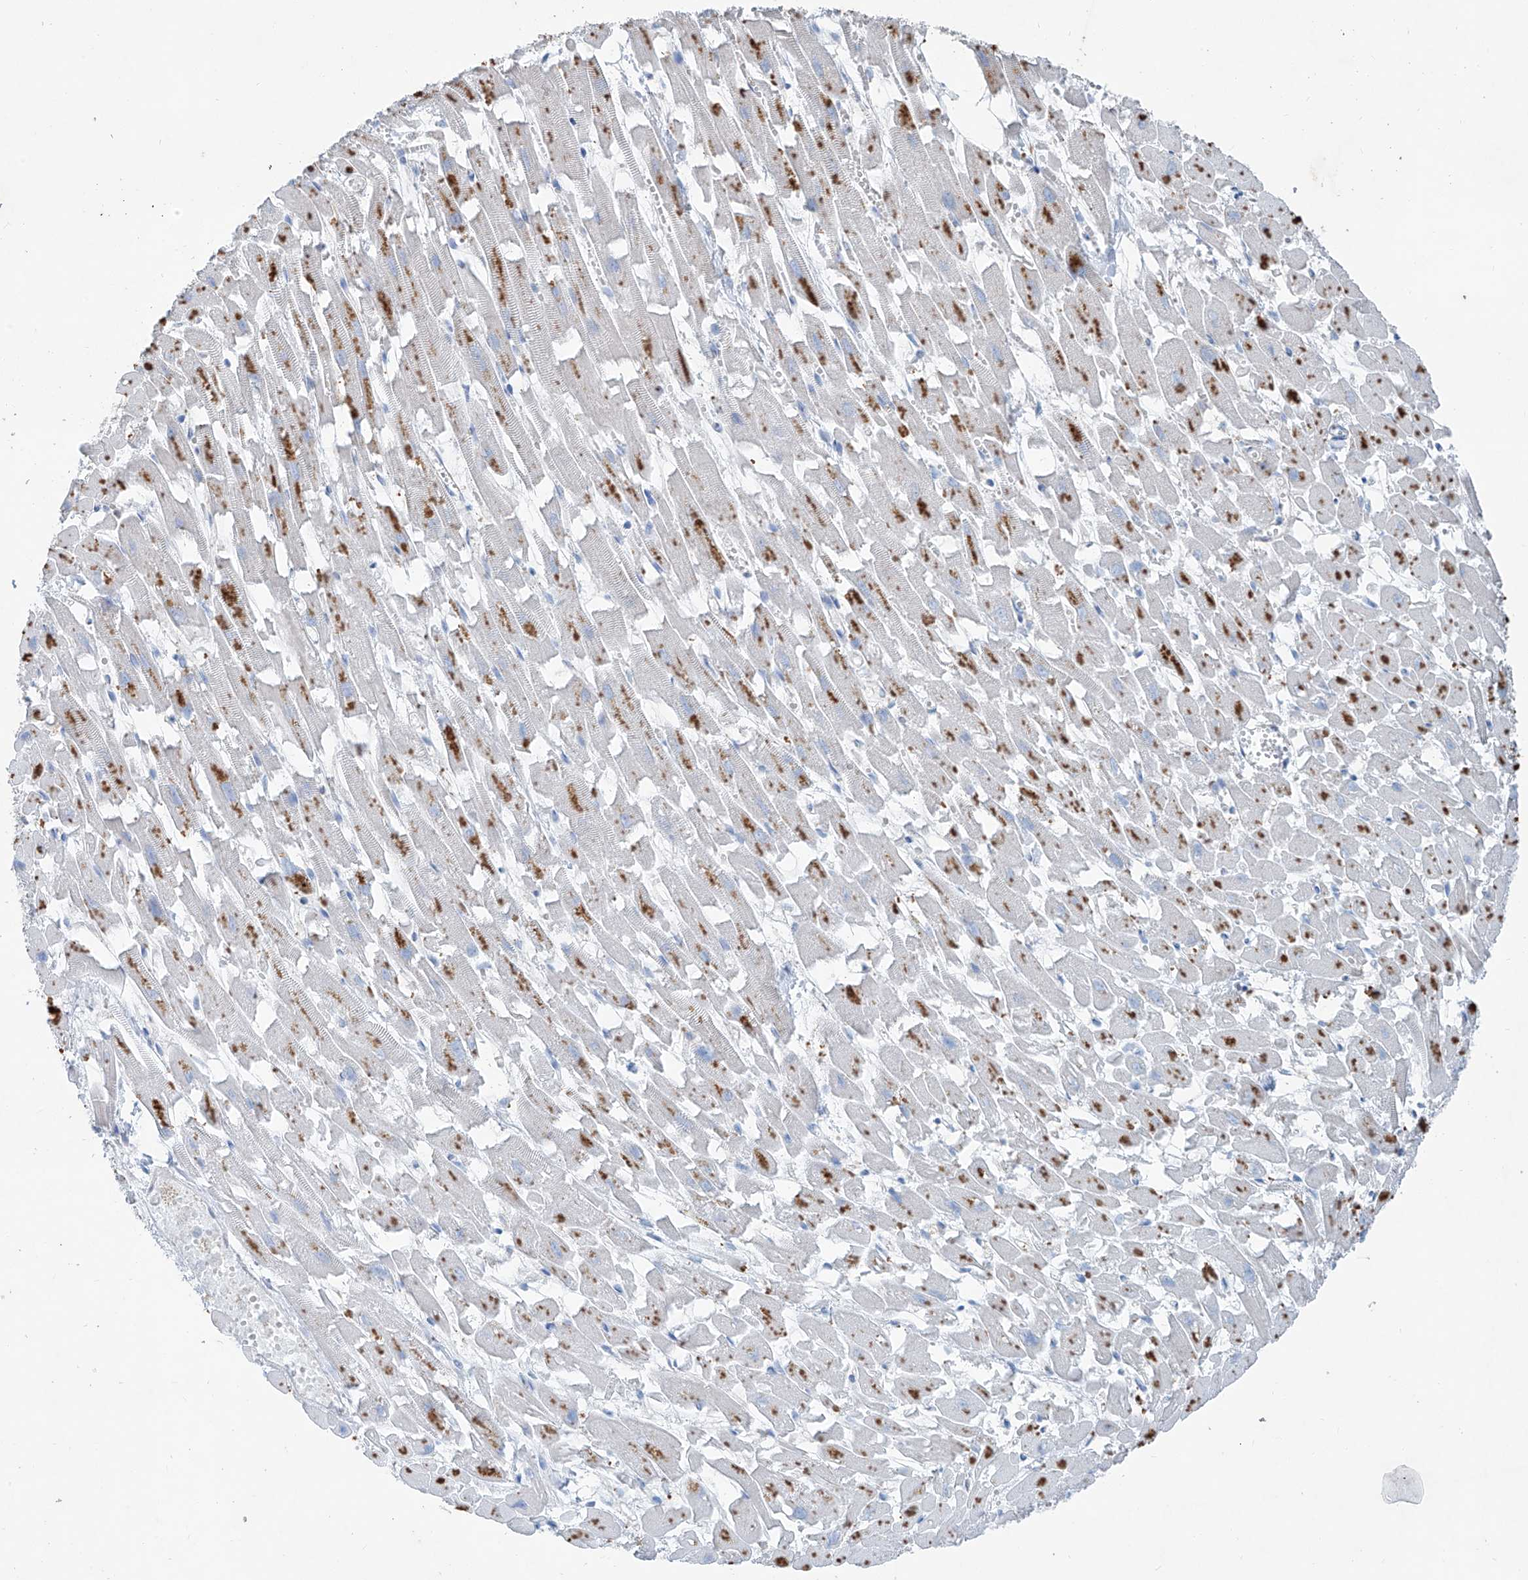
{"staining": {"intensity": "weak", "quantity": "25%-75%", "location": "cytoplasmic/membranous"}, "tissue": "heart muscle", "cell_type": "Cardiomyocytes", "image_type": "normal", "snomed": [{"axis": "morphology", "description": "Normal tissue, NOS"}, {"axis": "topography", "description": "Heart"}], "caption": "Immunohistochemical staining of benign human heart muscle displays 25%-75% levels of weak cytoplasmic/membranous protein positivity in approximately 25%-75% of cardiomyocytes. (Stains: DAB in brown, nuclei in blue, Microscopy: brightfield microscopy at high magnification).", "gene": "ANKRD34A", "patient": {"sex": "female", "age": 64}}